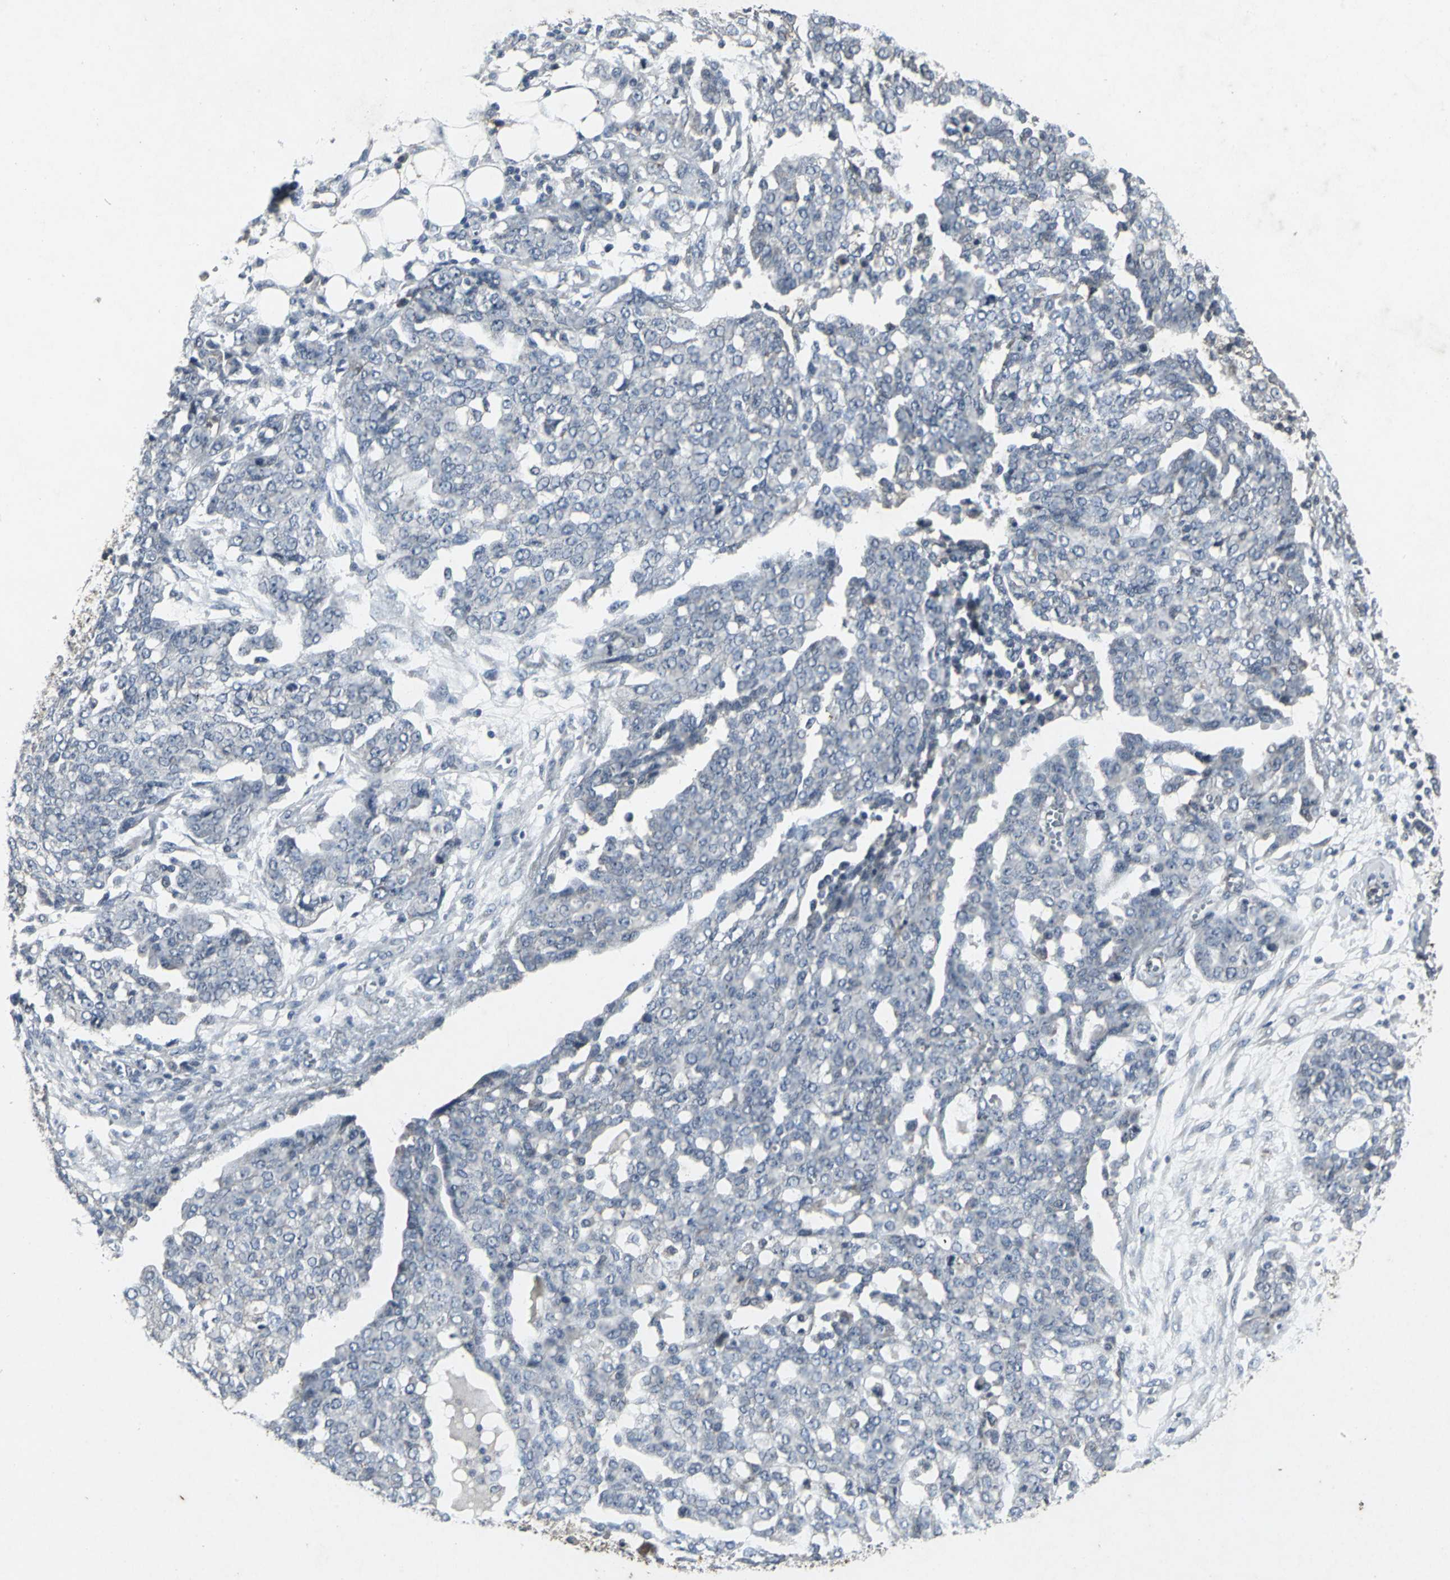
{"staining": {"intensity": "negative", "quantity": "none", "location": "none"}, "tissue": "ovarian cancer", "cell_type": "Tumor cells", "image_type": "cancer", "snomed": [{"axis": "morphology", "description": "Cystadenocarcinoma, serous, NOS"}, {"axis": "topography", "description": "Soft tissue"}, {"axis": "topography", "description": "Ovary"}], "caption": "Immunohistochemistry (IHC) micrograph of ovarian cancer (serous cystadenocarcinoma) stained for a protein (brown), which displays no expression in tumor cells.", "gene": "BMP4", "patient": {"sex": "female", "age": 57}}